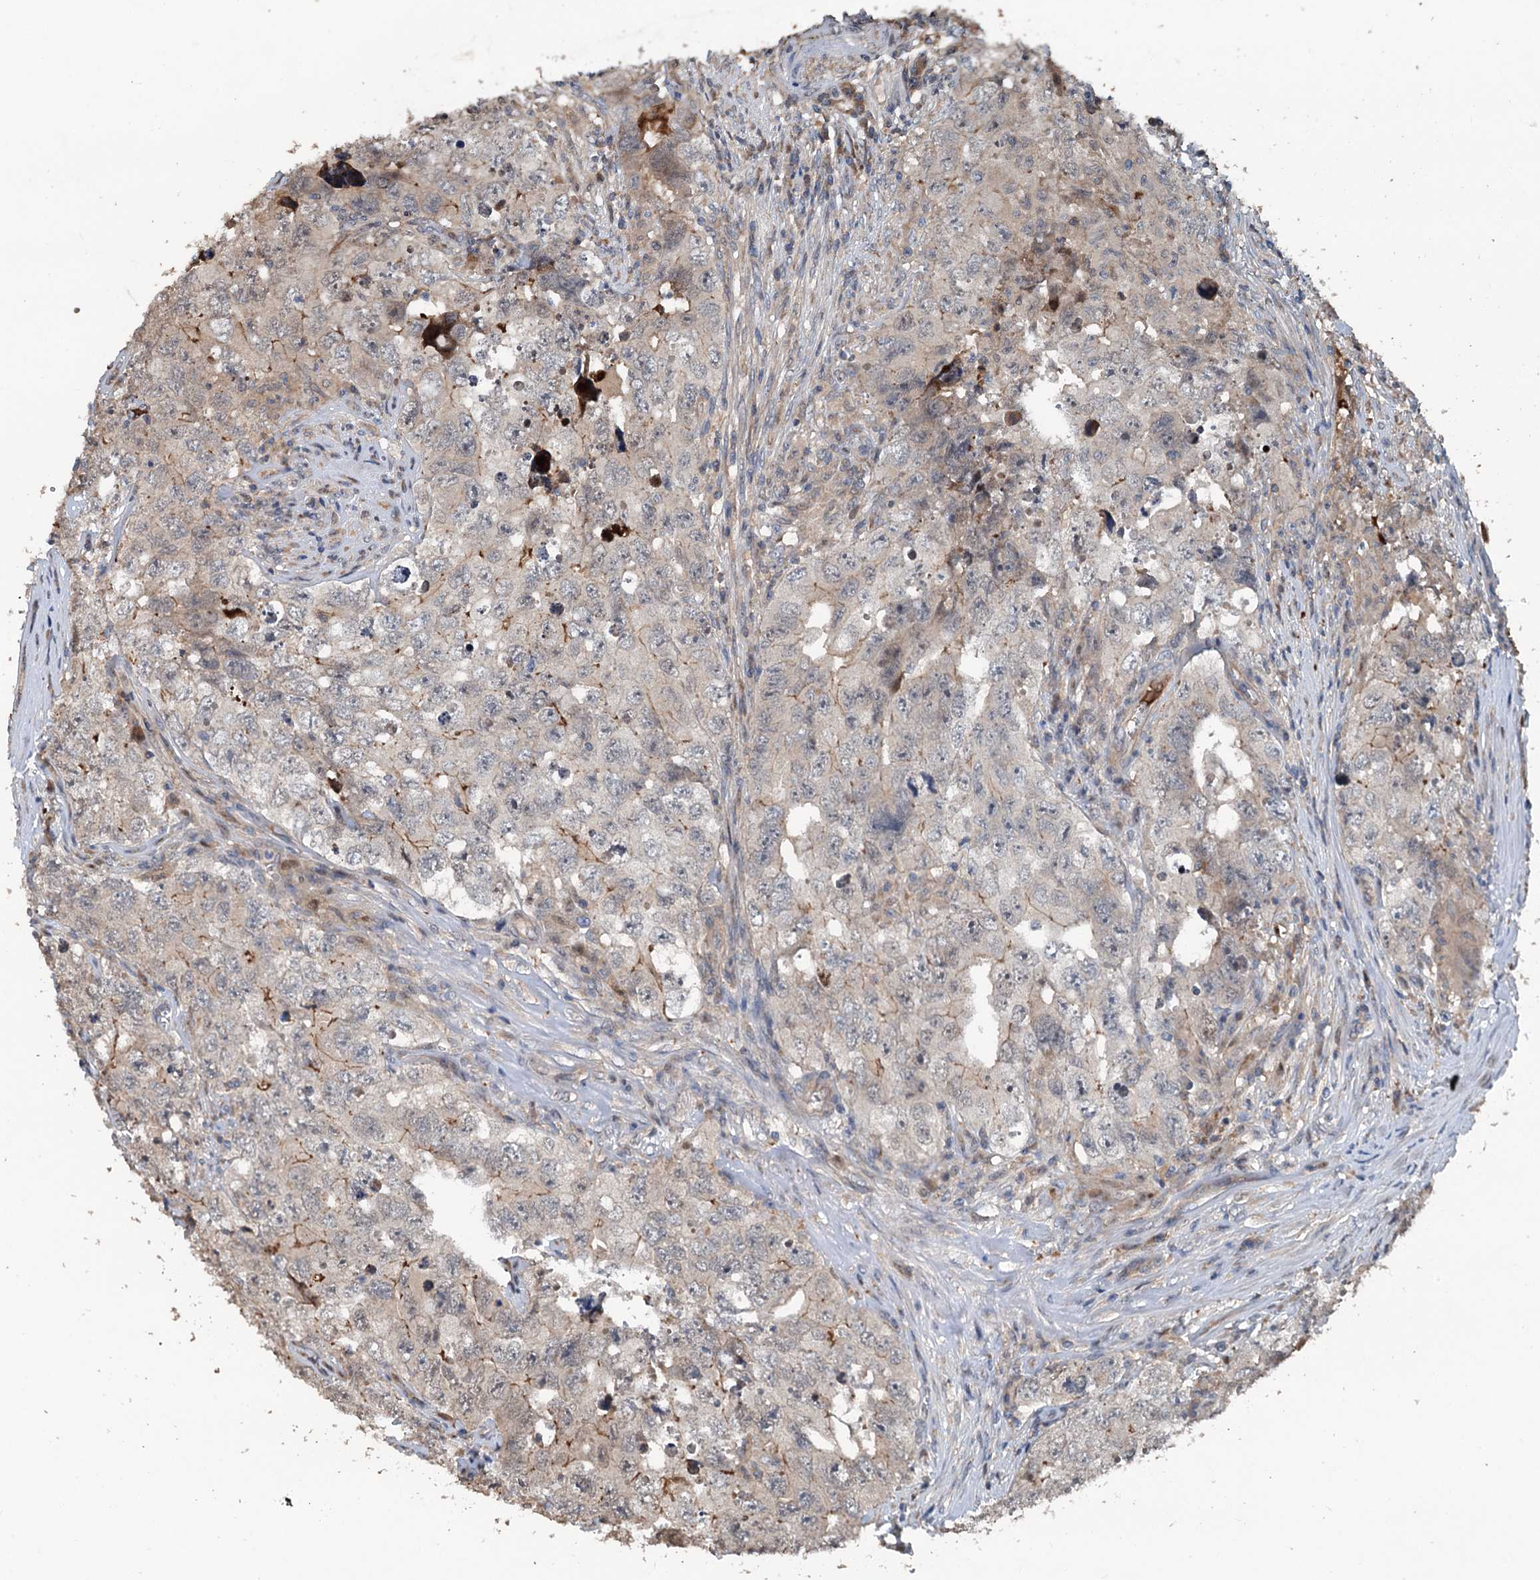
{"staining": {"intensity": "moderate", "quantity": "<25%", "location": "cytoplasmic/membranous"}, "tissue": "testis cancer", "cell_type": "Tumor cells", "image_type": "cancer", "snomed": [{"axis": "morphology", "description": "Seminoma, NOS"}, {"axis": "morphology", "description": "Carcinoma, Embryonal, NOS"}, {"axis": "topography", "description": "Testis"}], "caption": "Immunohistochemical staining of human testis embryonal carcinoma demonstrates moderate cytoplasmic/membranous protein positivity in about <25% of tumor cells.", "gene": "TEDC1", "patient": {"sex": "male", "age": 43}}